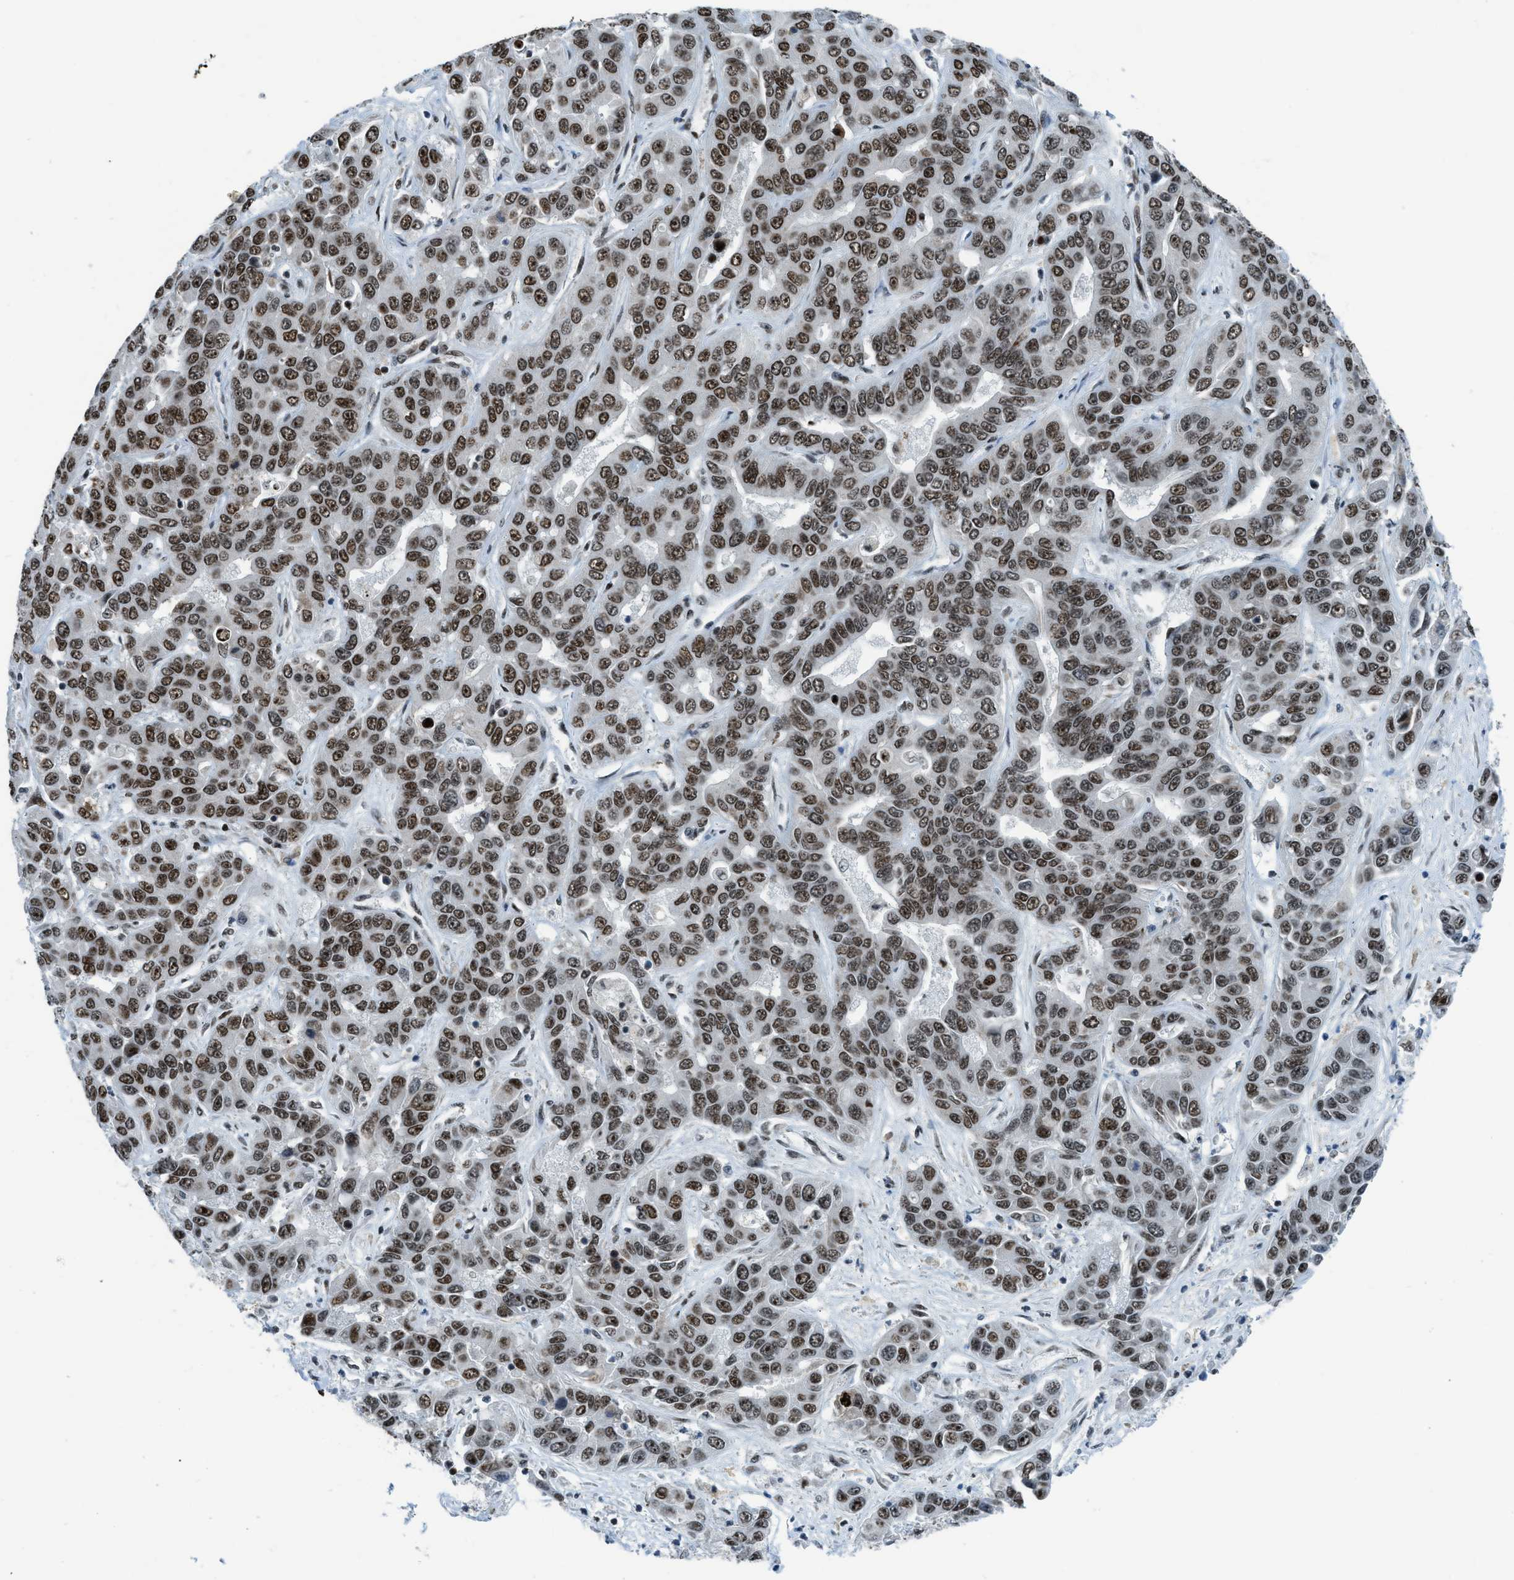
{"staining": {"intensity": "strong", "quantity": ">75%", "location": "nuclear"}, "tissue": "liver cancer", "cell_type": "Tumor cells", "image_type": "cancer", "snomed": [{"axis": "morphology", "description": "Cholangiocarcinoma"}, {"axis": "topography", "description": "Liver"}], "caption": "A high amount of strong nuclear expression is seen in about >75% of tumor cells in cholangiocarcinoma (liver) tissue.", "gene": "RAD51B", "patient": {"sex": "female", "age": 52}}